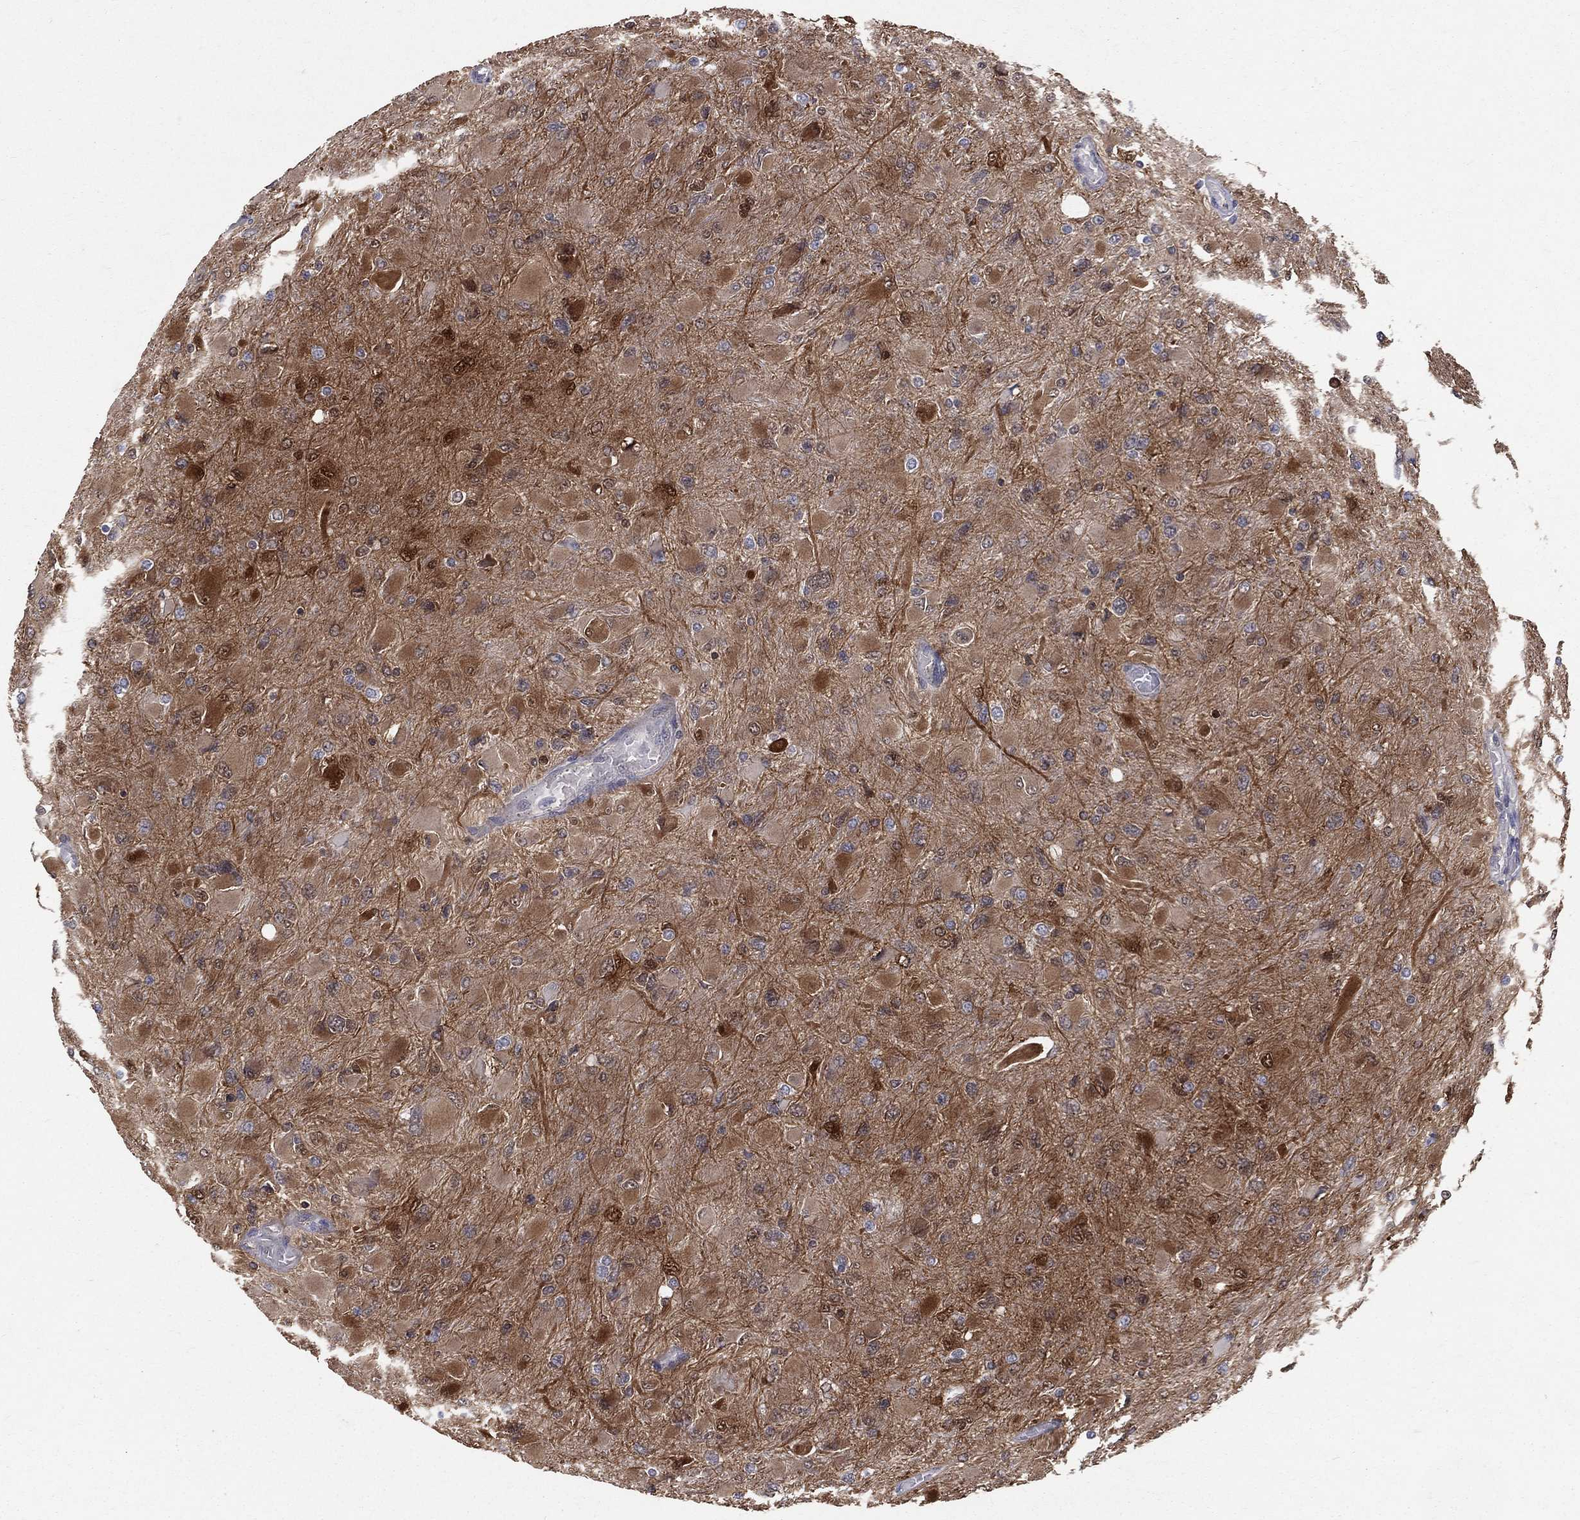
{"staining": {"intensity": "moderate", "quantity": ">75%", "location": "cytoplasmic/membranous"}, "tissue": "glioma", "cell_type": "Tumor cells", "image_type": "cancer", "snomed": [{"axis": "morphology", "description": "Glioma, malignant, High grade"}, {"axis": "topography", "description": "Cerebral cortex"}], "caption": "Protein positivity by immunohistochemistry displays moderate cytoplasmic/membranous staining in about >75% of tumor cells in malignant glioma (high-grade). The staining is performed using DAB brown chromogen to label protein expression. The nuclei are counter-stained blue using hematoxylin.", "gene": "ENO1", "patient": {"sex": "female", "age": 36}}